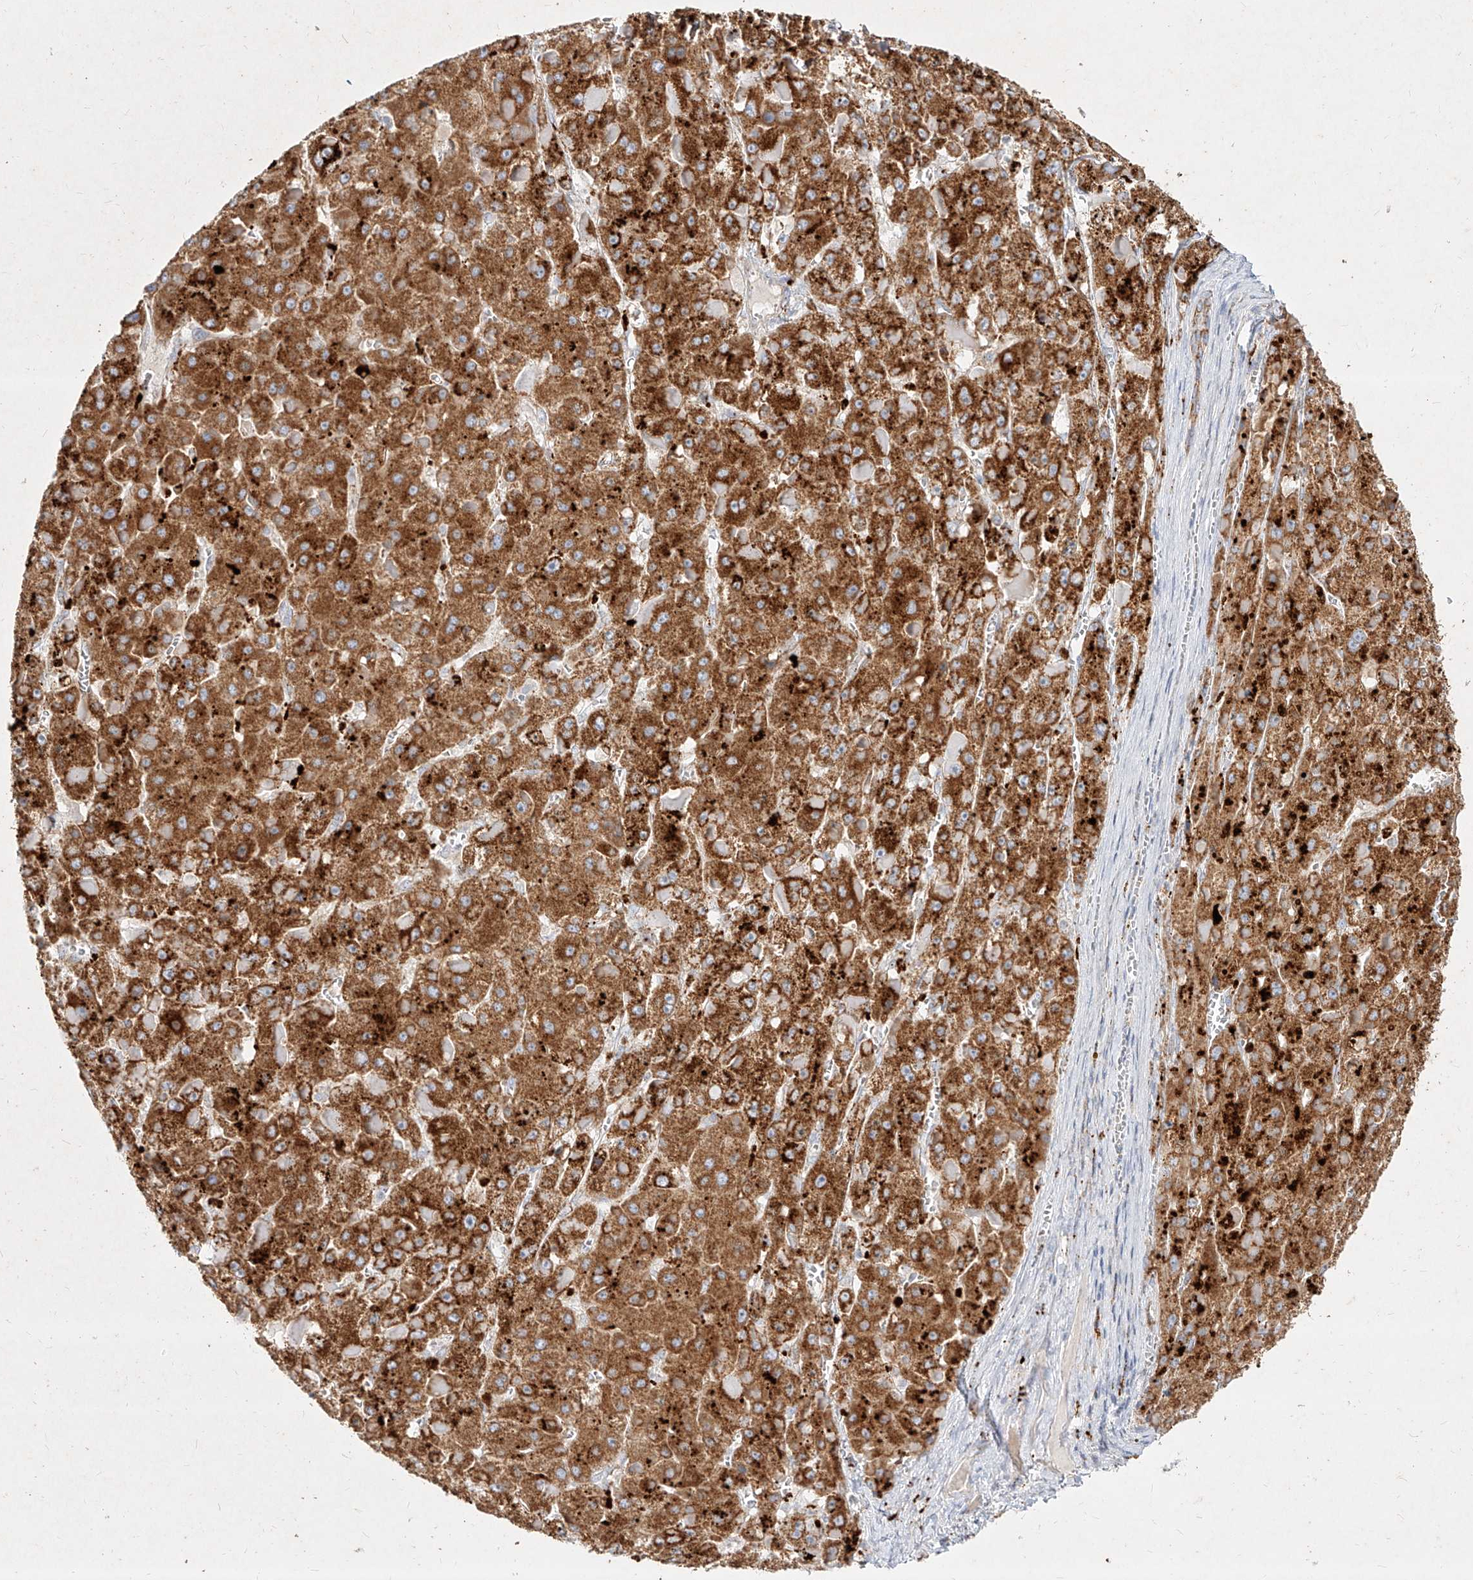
{"staining": {"intensity": "strong", "quantity": ">75%", "location": "cytoplasmic/membranous"}, "tissue": "liver cancer", "cell_type": "Tumor cells", "image_type": "cancer", "snomed": [{"axis": "morphology", "description": "Carcinoma, Hepatocellular, NOS"}, {"axis": "topography", "description": "Liver"}], "caption": "Immunohistochemical staining of hepatocellular carcinoma (liver) exhibits high levels of strong cytoplasmic/membranous staining in approximately >75% of tumor cells.", "gene": "MTX2", "patient": {"sex": "female", "age": 73}}